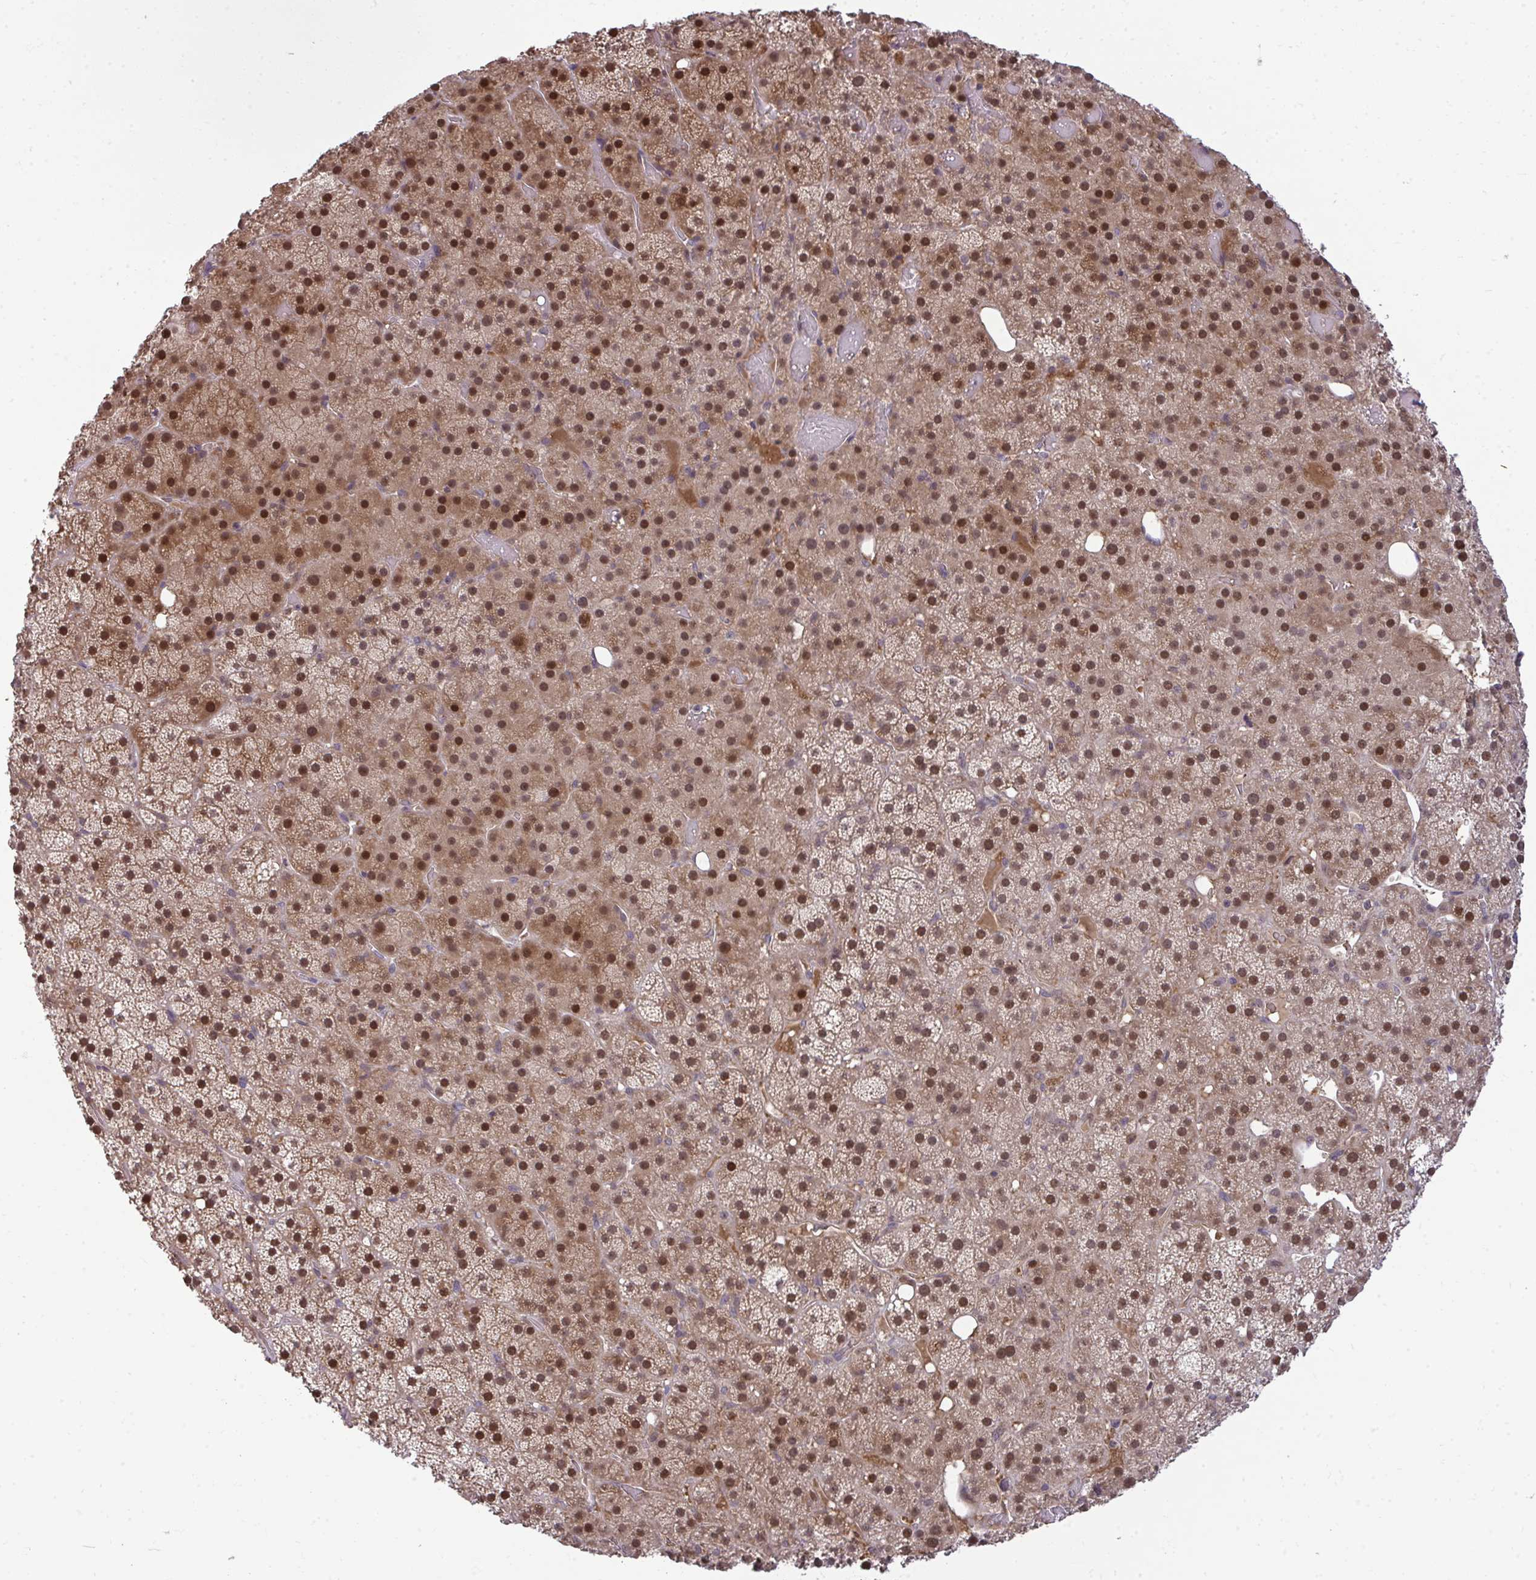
{"staining": {"intensity": "strong", "quantity": ">75%", "location": "cytoplasmic/membranous,nuclear"}, "tissue": "adrenal gland", "cell_type": "Glandular cells", "image_type": "normal", "snomed": [{"axis": "morphology", "description": "Normal tissue, NOS"}, {"axis": "topography", "description": "Adrenal gland"}], "caption": "Strong cytoplasmic/membranous,nuclear staining for a protein is appreciated in about >75% of glandular cells of benign adrenal gland using immunohistochemistry.", "gene": "ZSCAN9", "patient": {"sex": "male", "age": 53}}